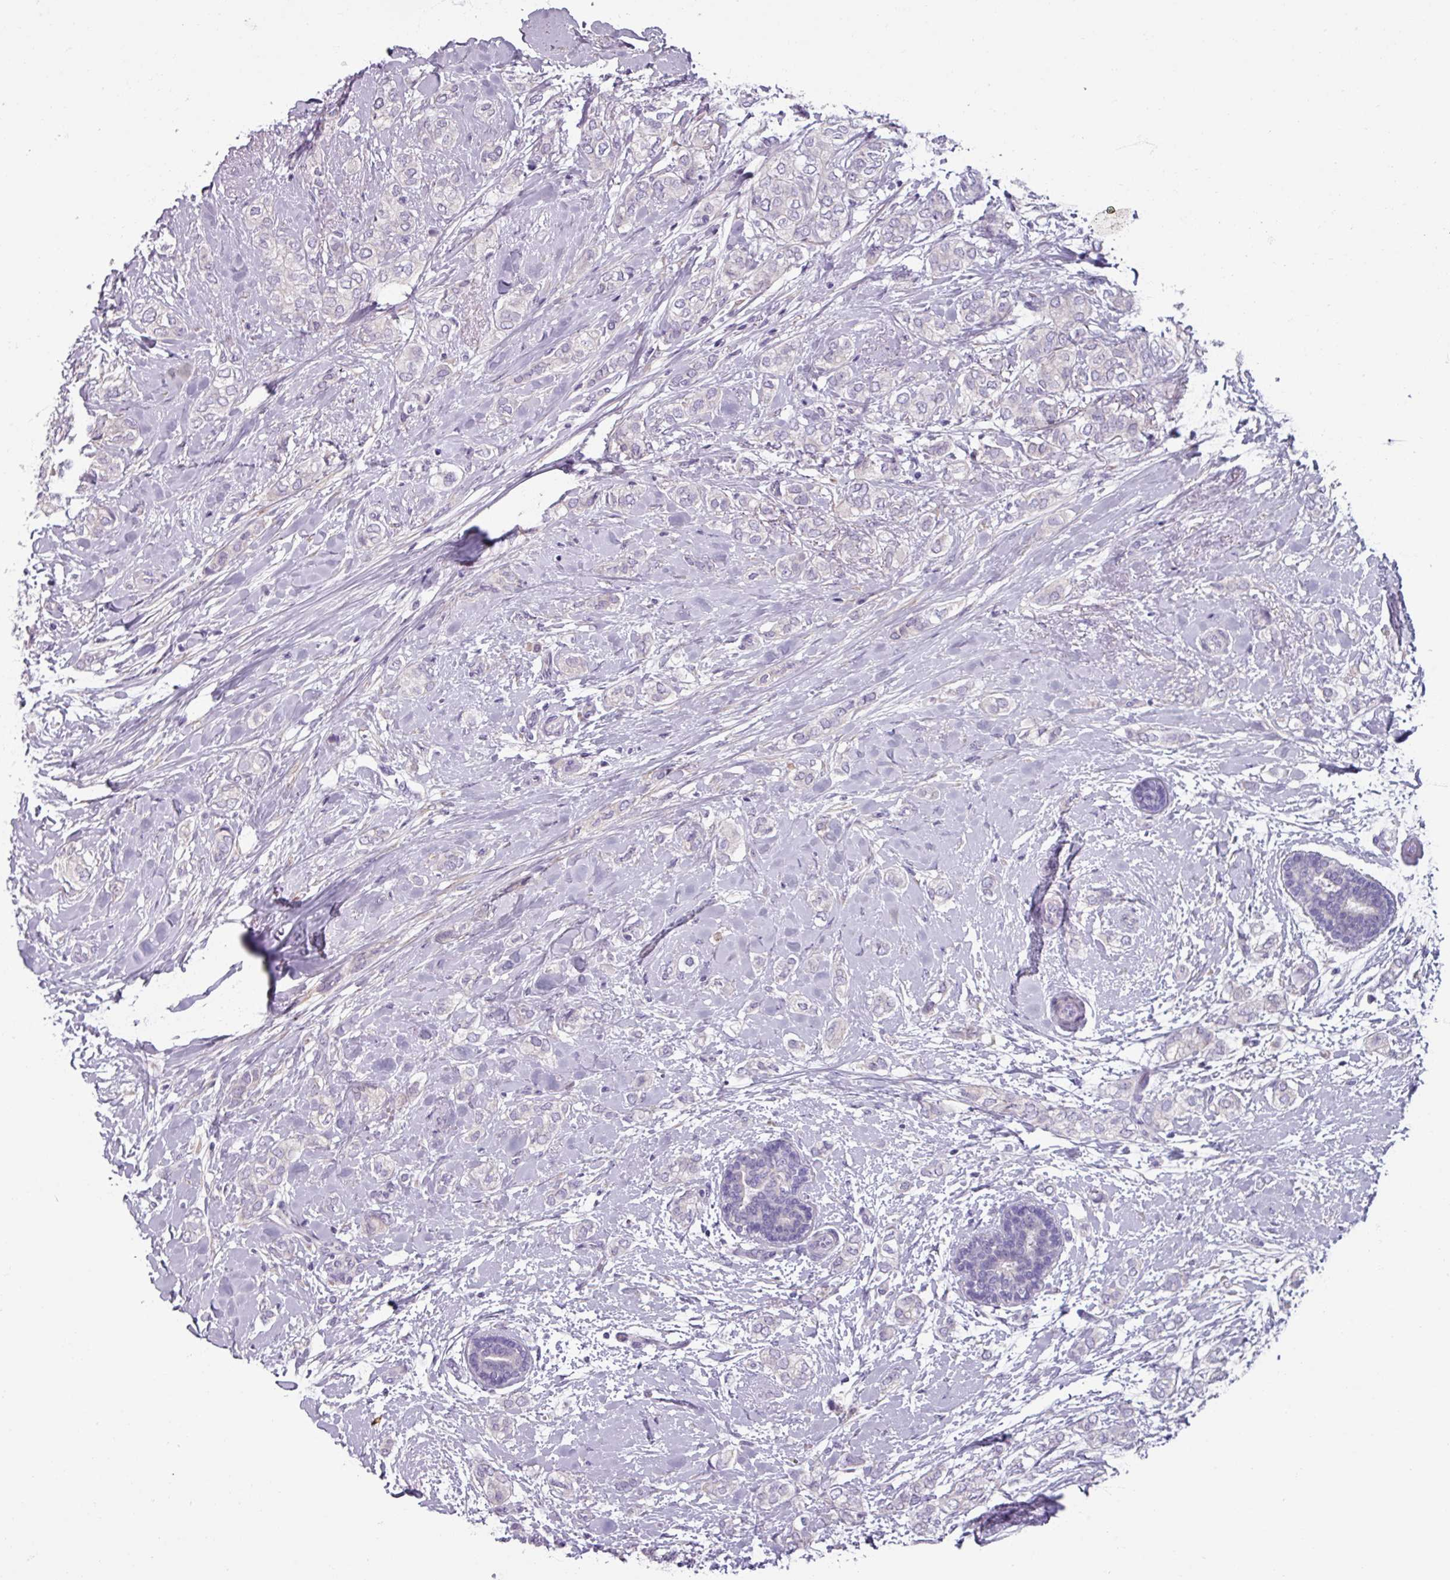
{"staining": {"intensity": "negative", "quantity": "none", "location": "none"}, "tissue": "breast cancer", "cell_type": "Tumor cells", "image_type": "cancer", "snomed": [{"axis": "morphology", "description": "Duct carcinoma"}, {"axis": "topography", "description": "Breast"}], "caption": "Tumor cells show no significant protein expression in intraductal carcinoma (breast).", "gene": "SMIM11", "patient": {"sex": "female", "age": 73}}